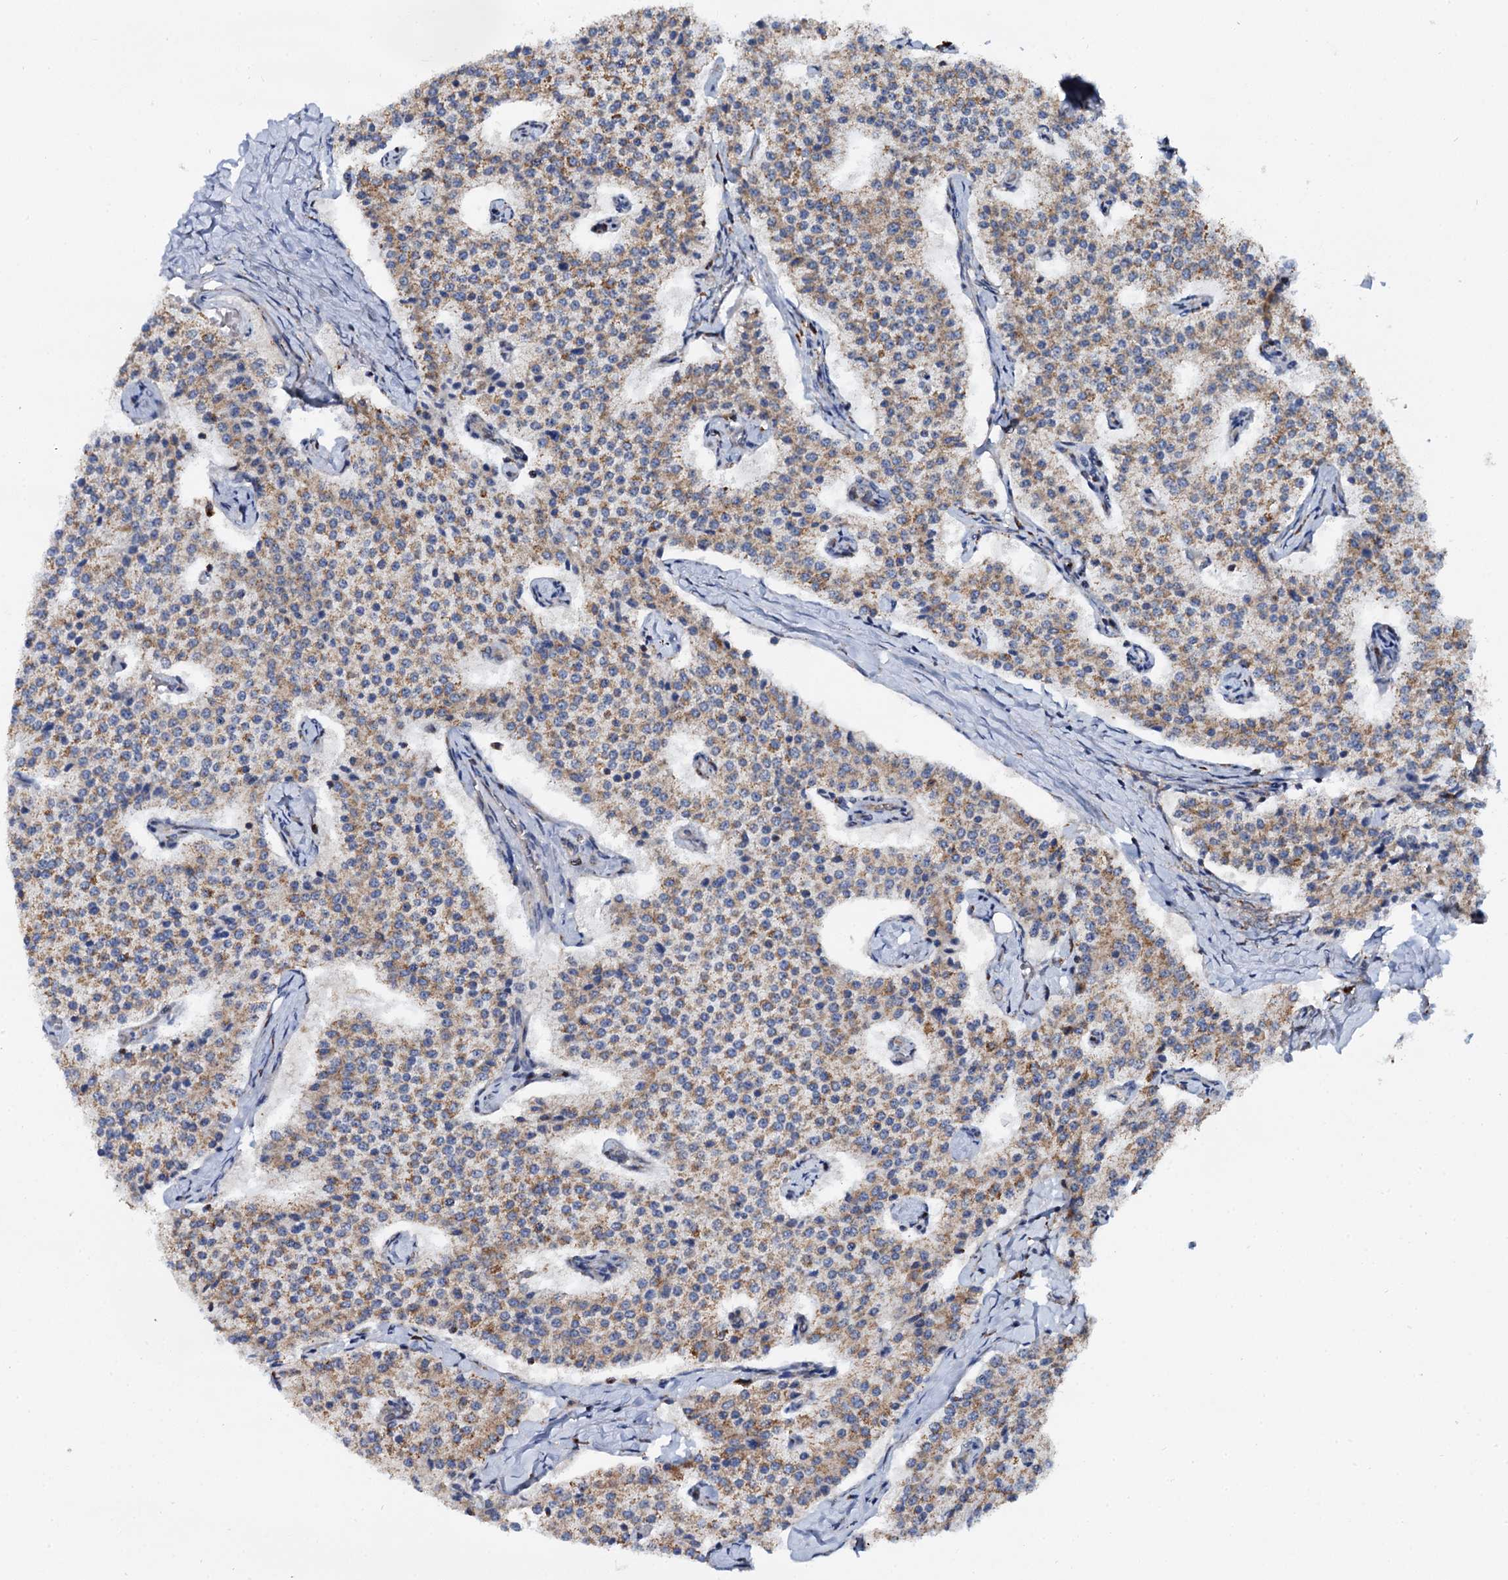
{"staining": {"intensity": "weak", "quantity": ">75%", "location": "cytoplasmic/membranous"}, "tissue": "carcinoid", "cell_type": "Tumor cells", "image_type": "cancer", "snomed": [{"axis": "morphology", "description": "Carcinoid, malignant, NOS"}, {"axis": "topography", "description": "Colon"}], "caption": "A low amount of weak cytoplasmic/membranous positivity is identified in about >75% of tumor cells in carcinoid tissue.", "gene": "UFM1", "patient": {"sex": "female", "age": 52}}